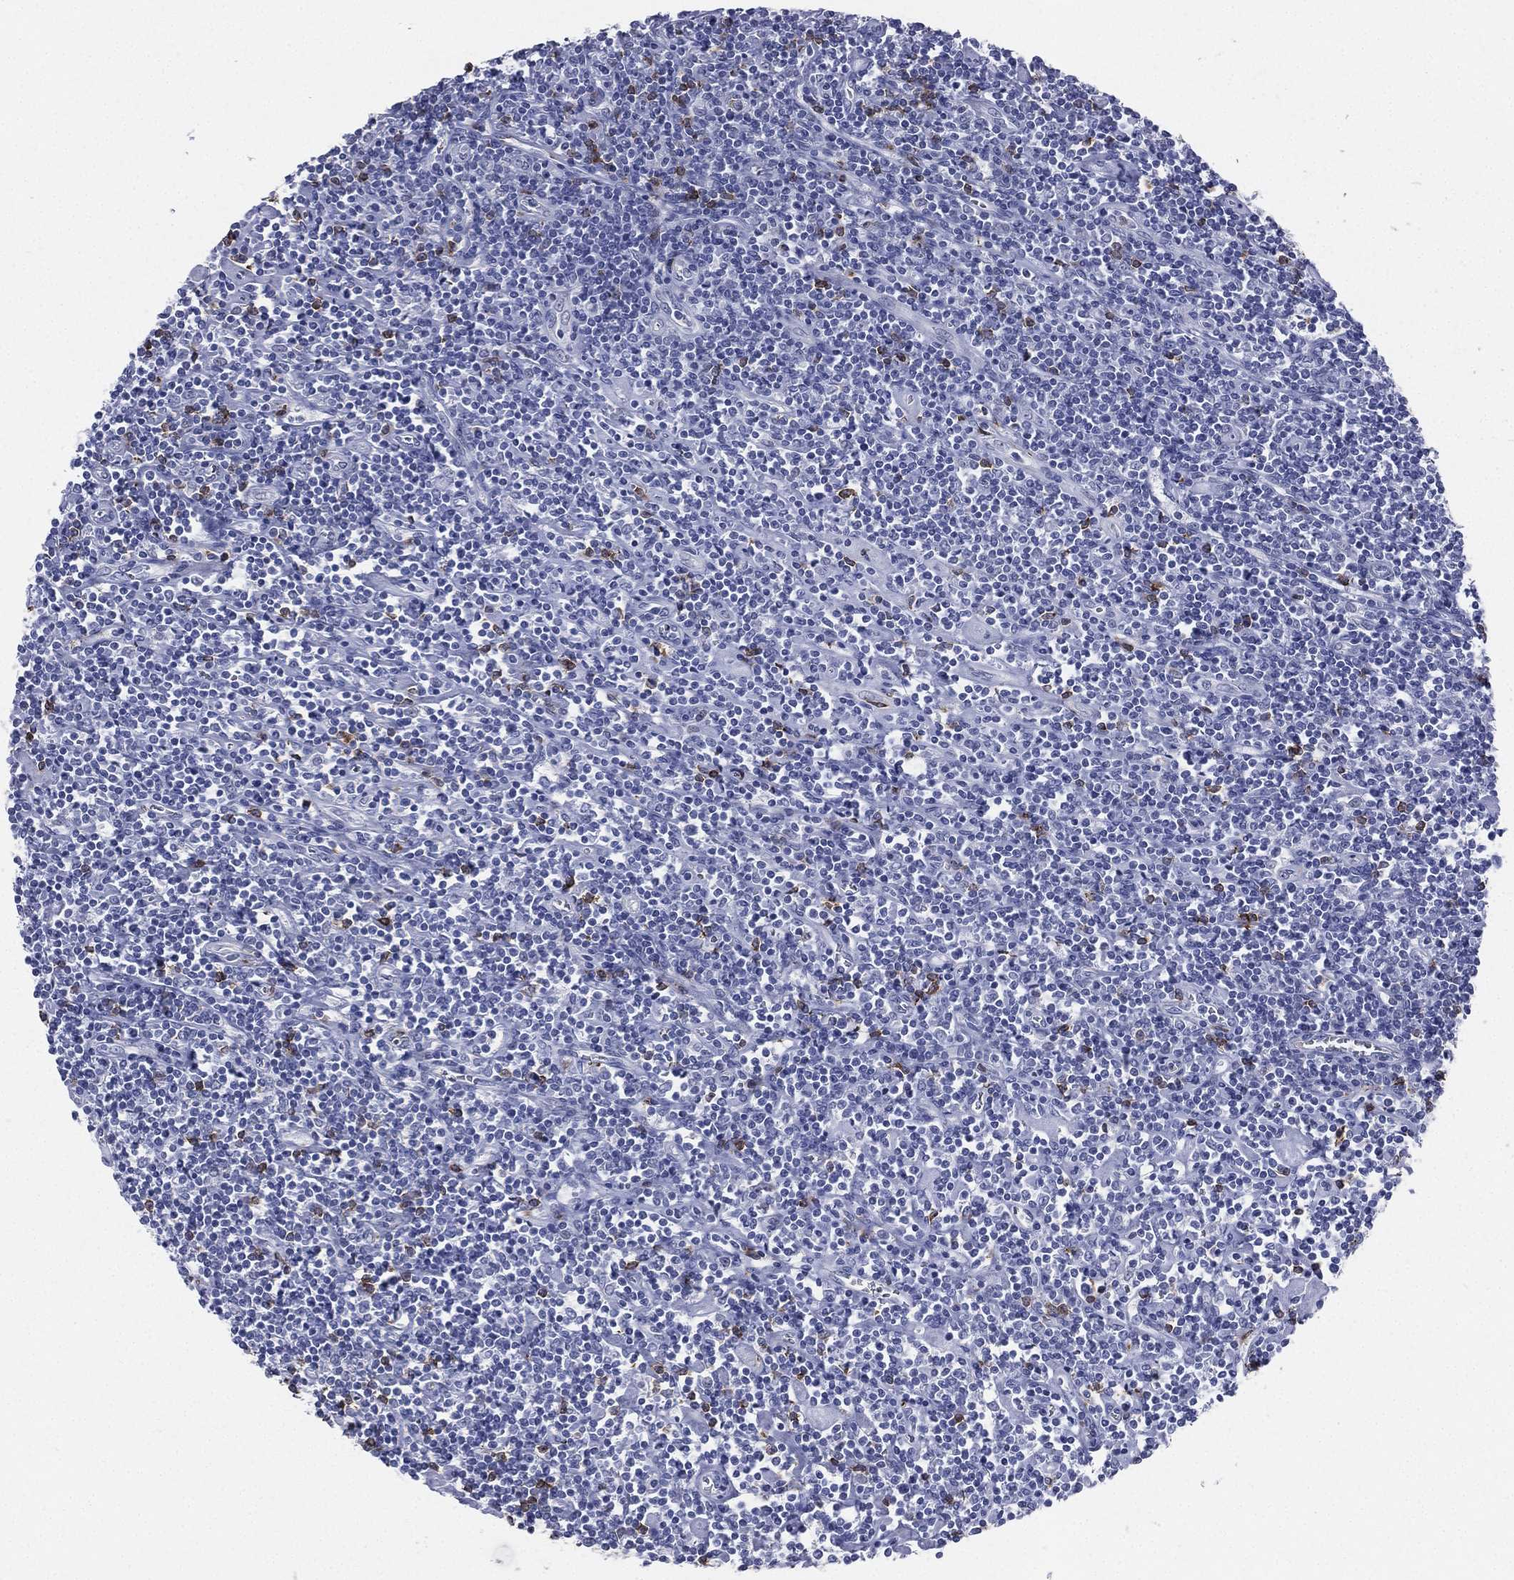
{"staining": {"intensity": "negative", "quantity": "none", "location": "none"}, "tissue": "lymphoma", "cell_type": "Tumor cells", "image_type": "cancer", "snomed": [{"axis": "morphology", "description": "Hodgkin's disease, NOS"}, {"axis": "topography", "description": "Lymph node"}], "caption": "There is no significant expression in tumor cells of lymphoma.", "gene": "CD22", "patient": {"sex": "male", "age": 40}}